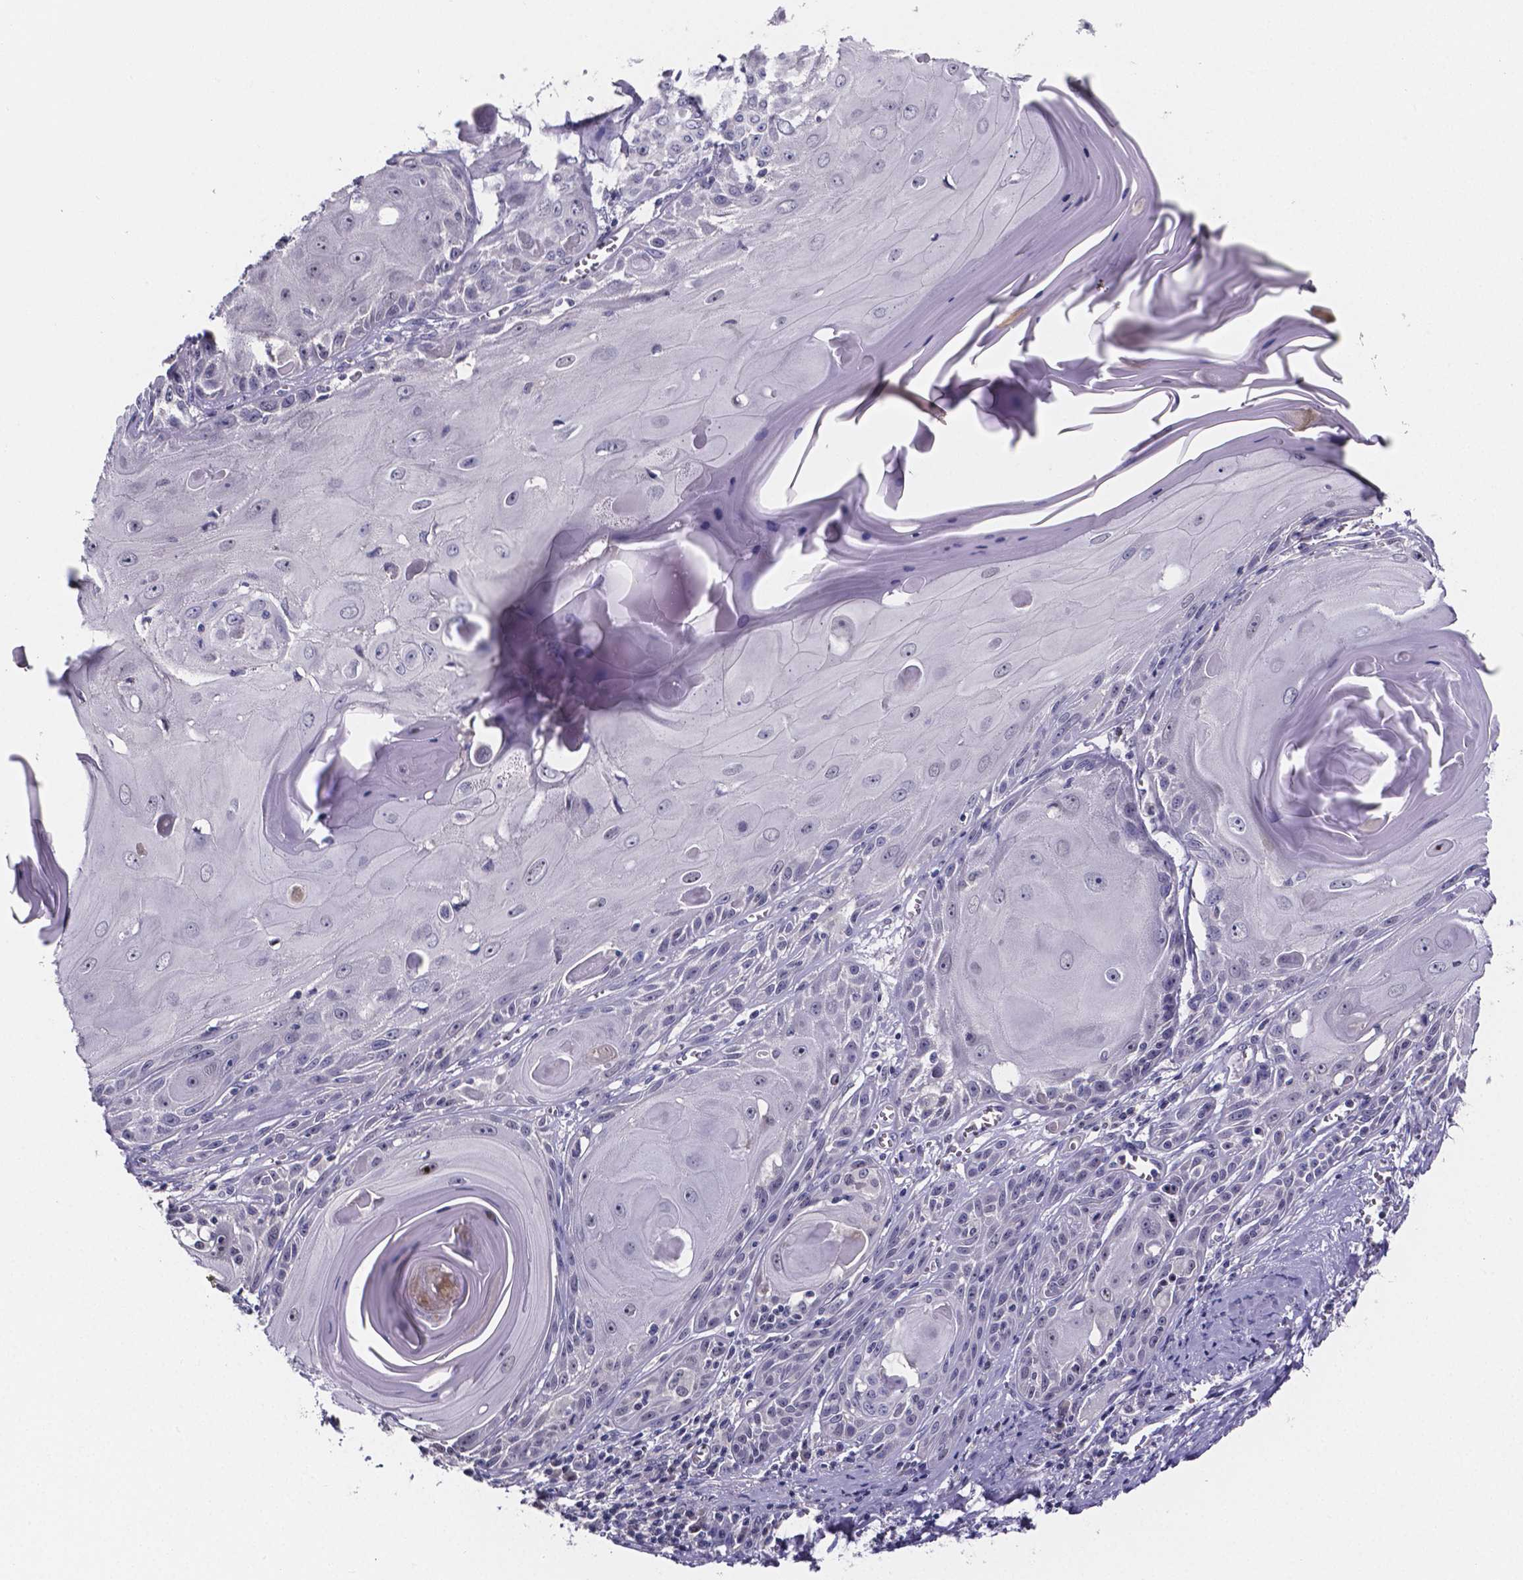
{"staining": {"intensity": "negative", "quantity": "none", "location": "none"}, "tissue": "skin cancer", "cell_type": "Tumor cells", "image_type": "cancer", "snomed": [{"axis": "morphology", "description": "Squamous cell carcinoma, NOS"}, {"axis": "topography", "description": "Skin"}, {"axis": "topography", "description": "Vulva"}], "caption": "Skin squamous cell carcinoma was stained to show a protein in brown. There is no significant expression in tumor cells. (DAB (3,3'-diaminobenzidine) immunohistochemistry visualized using brightfield microscopy, high magnification).", "gene": "IZUMO1", "patient": {"sex": "female", "age": 85}}